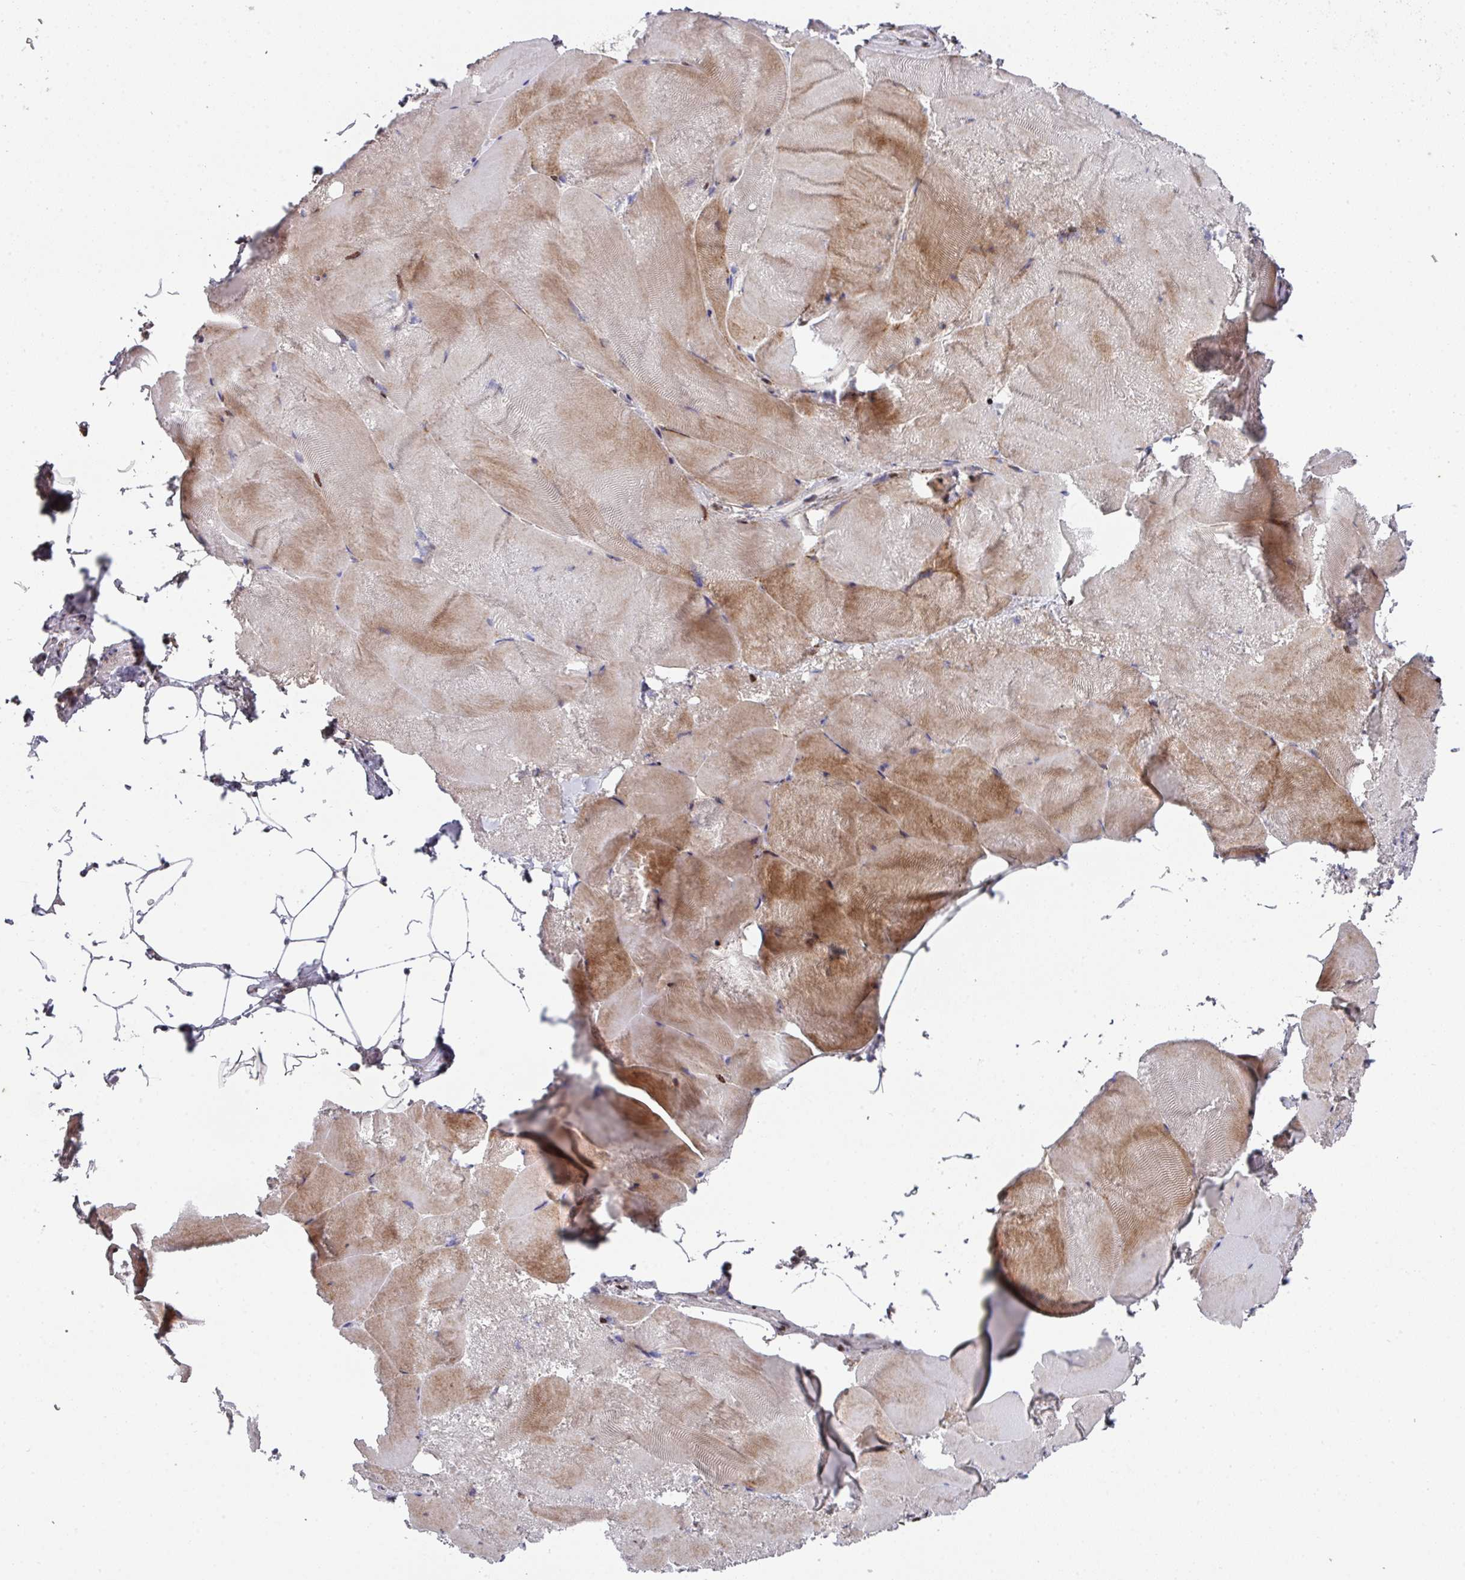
{"staining": {"intensity": "moderate", "quantity": ">75%", "location": "cytoplasmic/membranous,nuclear"}, "tissue": "skeletal muscle", "cell_type": "Myocytes", "image_type": "normal", "snomed": [{"axis": "morphology", "description": "Normal tissue, NOS"}, {"axis": "topography", "description": "Skeletal muscle"}], "caption": "Approximately >75% of myocytes in unremarkable skeletal muscle show moderate cytoplasmic/membranous,nuclear protein expression as visualized by brown immunohistochemical staining.", "gene": "CBX7", "patient": {"sex": "female", "age": 64}}